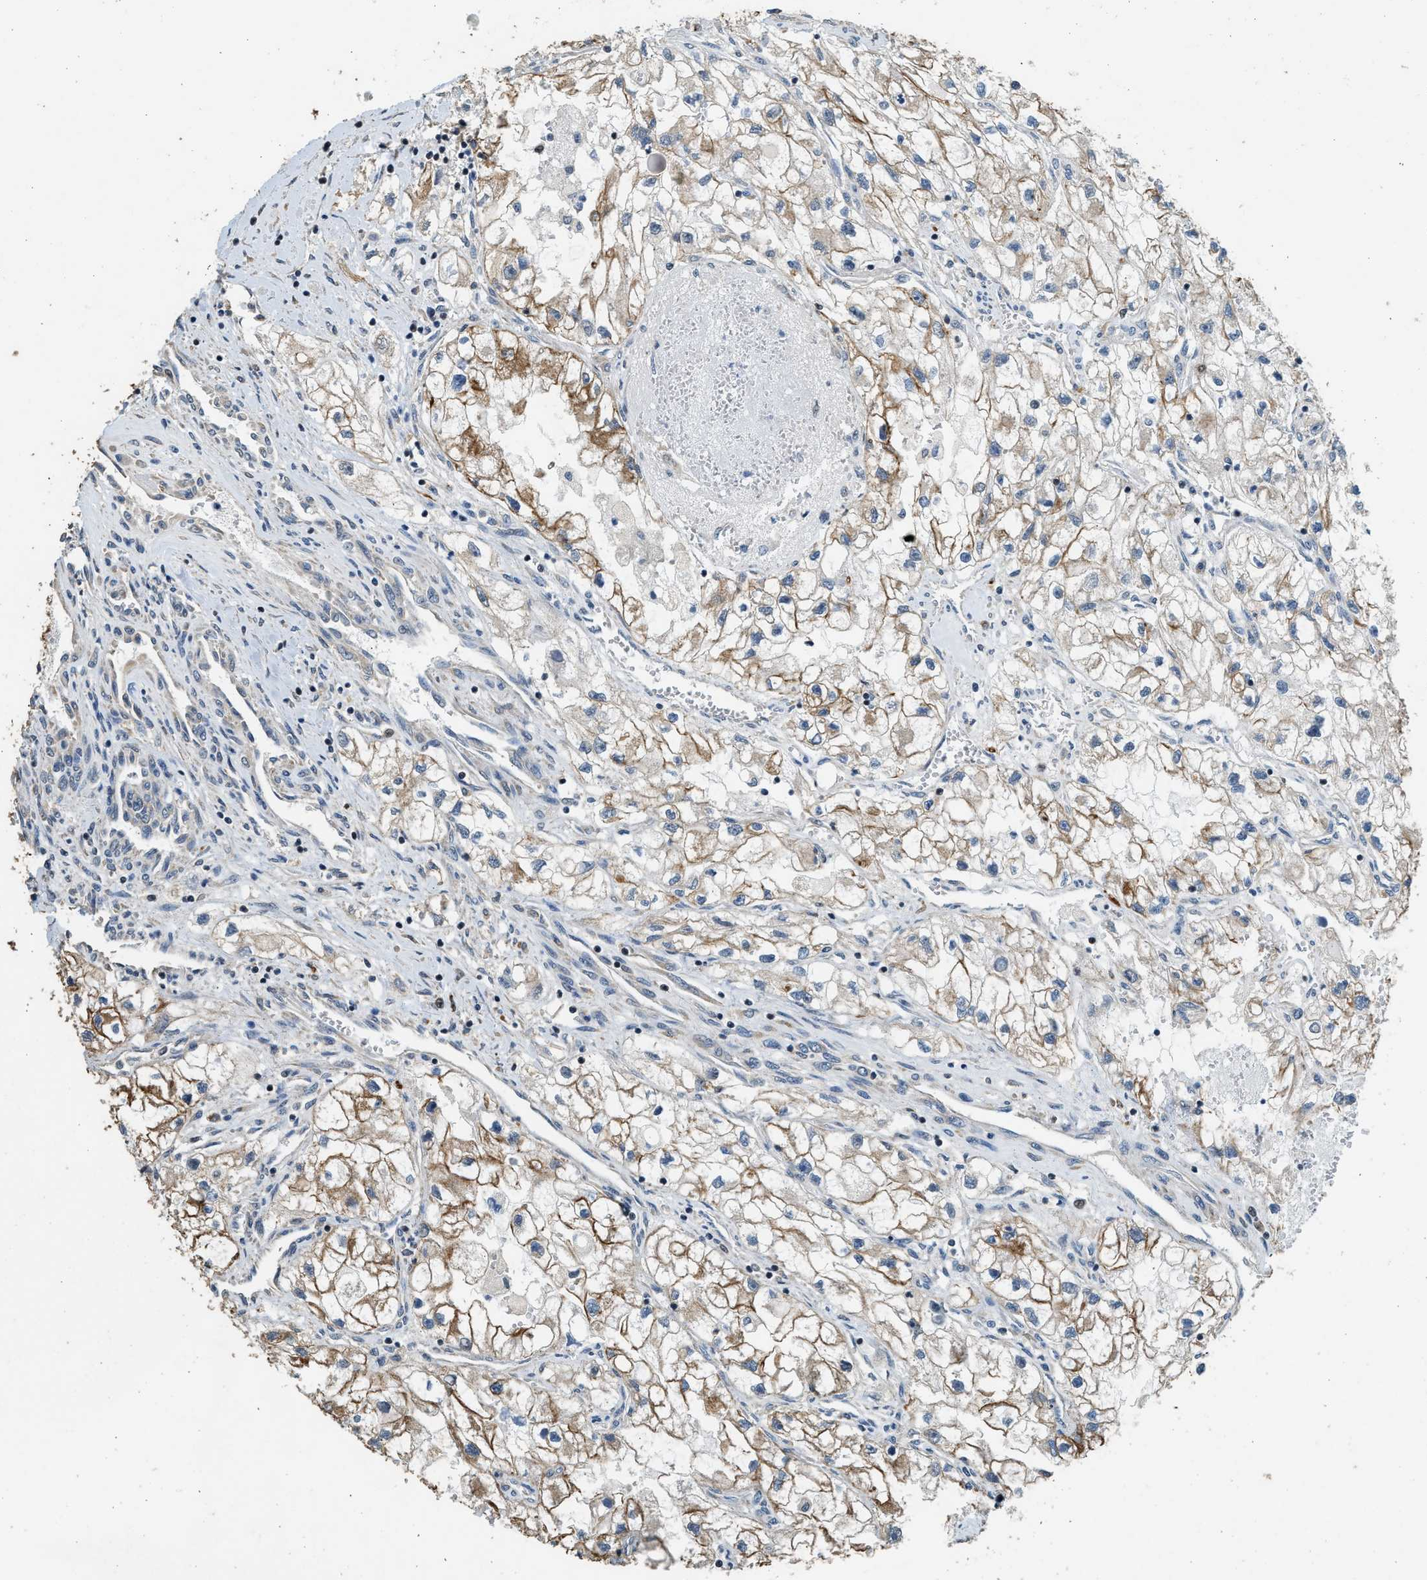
{"staining": {"intensity": "moderate", "quantity": "25%-75%", "location": "cytoplasmic/membranous"}, "tissue": "renal cancer", "cell_type": "Tumor cells", "image_type": "cancer", "snomed": [{"axis": "morphology", "description": "Adenocarcinoma, NOS"}, {"axis": "topography", "description": "Kidney"}], "caption": "Tumor cells demonstrate medium levels of moderate cytoplasmic/membranous staining in about 25%-75% of cells in renal cancer. (DAB = brown stain, brightfield microscopy at high magnification).", "gene": "PCLO", "patient": {"sex": "female", "age": 70}}